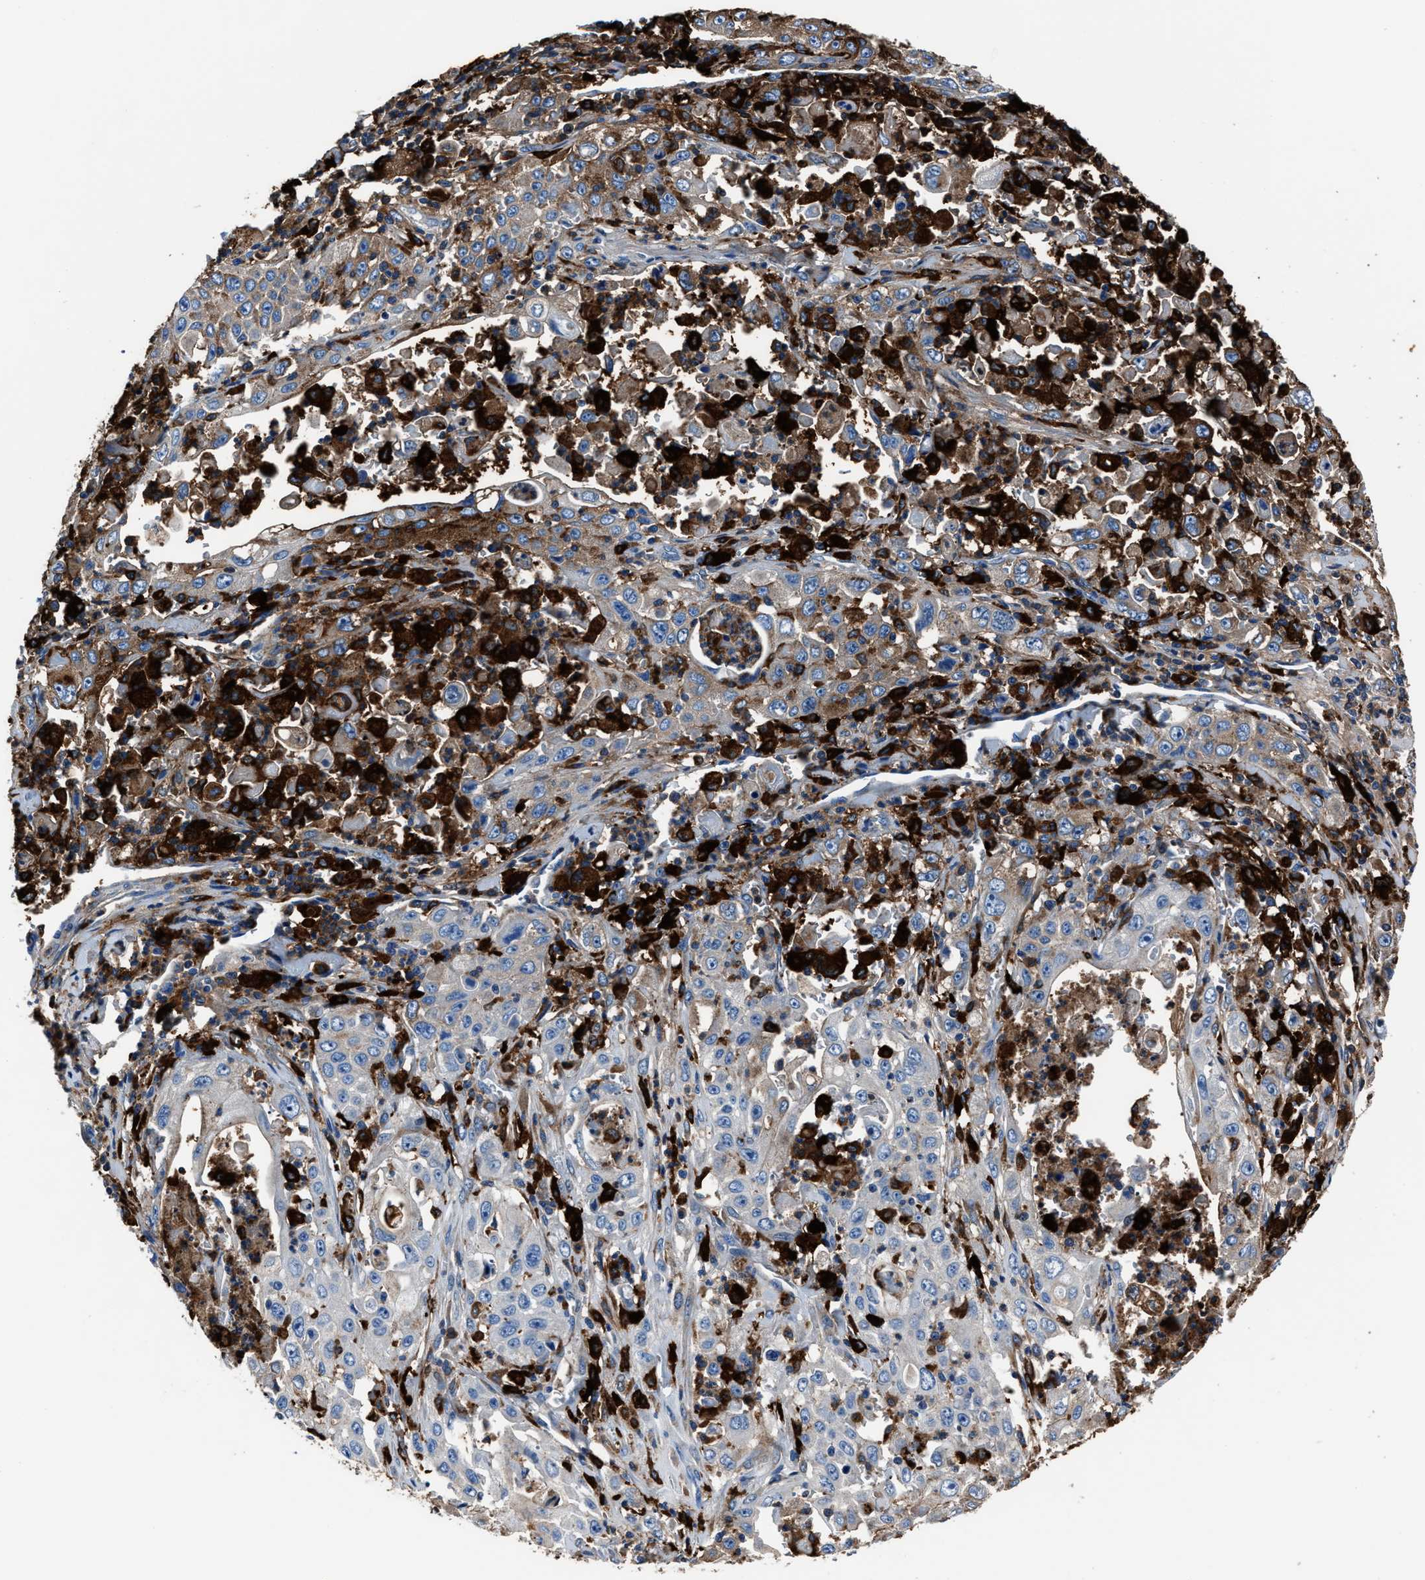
{"staining": {"intensity": "weak", "quantity": "<25%", "location": "cytoplasmic/membranous"}, "tissue": "pancreatic cancer", "cell_type": "Tumor cells", "image_type": "cancer", "snomed": [{"axis": "morphology", "description": "Adenocarcinoma, NOS"}, {"axis": "topography", "description": "Pancreas"}], "caption": "There is no significant staining in tumor cells of pancreatic cancer (adenocarcinoma). The staining is performed using DAB (3,3'-diaminobenzidine) brown chromogen with nuclei counter-stained in using hematoxylin.", "gene": "FTL", "patient": {"sex": "male", "age": 70}}